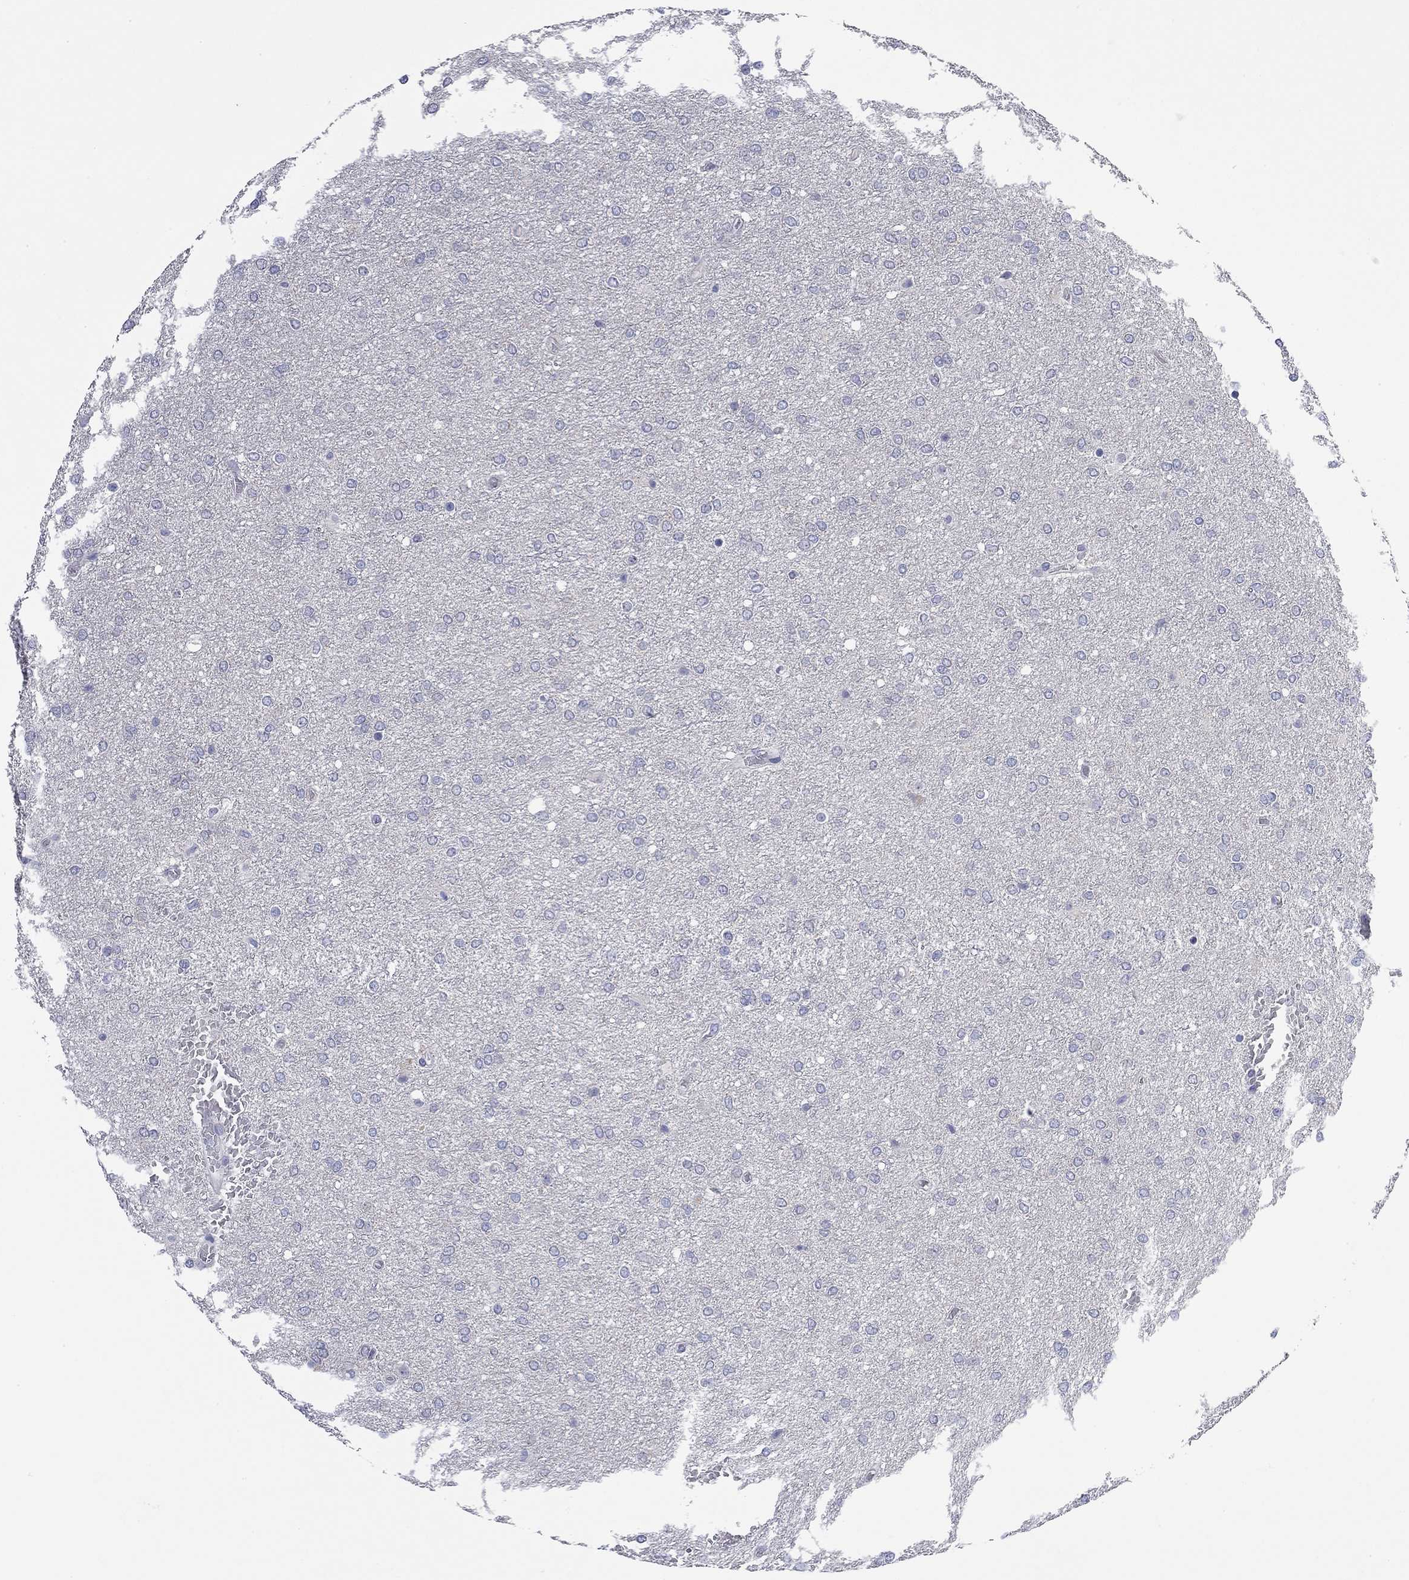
{"staining": {"intensity": "negative", "quantity": "none", "location": "none"}, "tissue": "glioma", "cell_type": "Tumor cells", "image_type": "cancer", "snomed": [{"axis": "morphology", "description": "Glioma, malignant, High grade"}, {"axis": "topography", "description": "Brain"}], "caption": "The image displays no staining of tumor cells in glioma.", "gene": "ABCB4", "patient": {"sex": "female", "age": 61}}